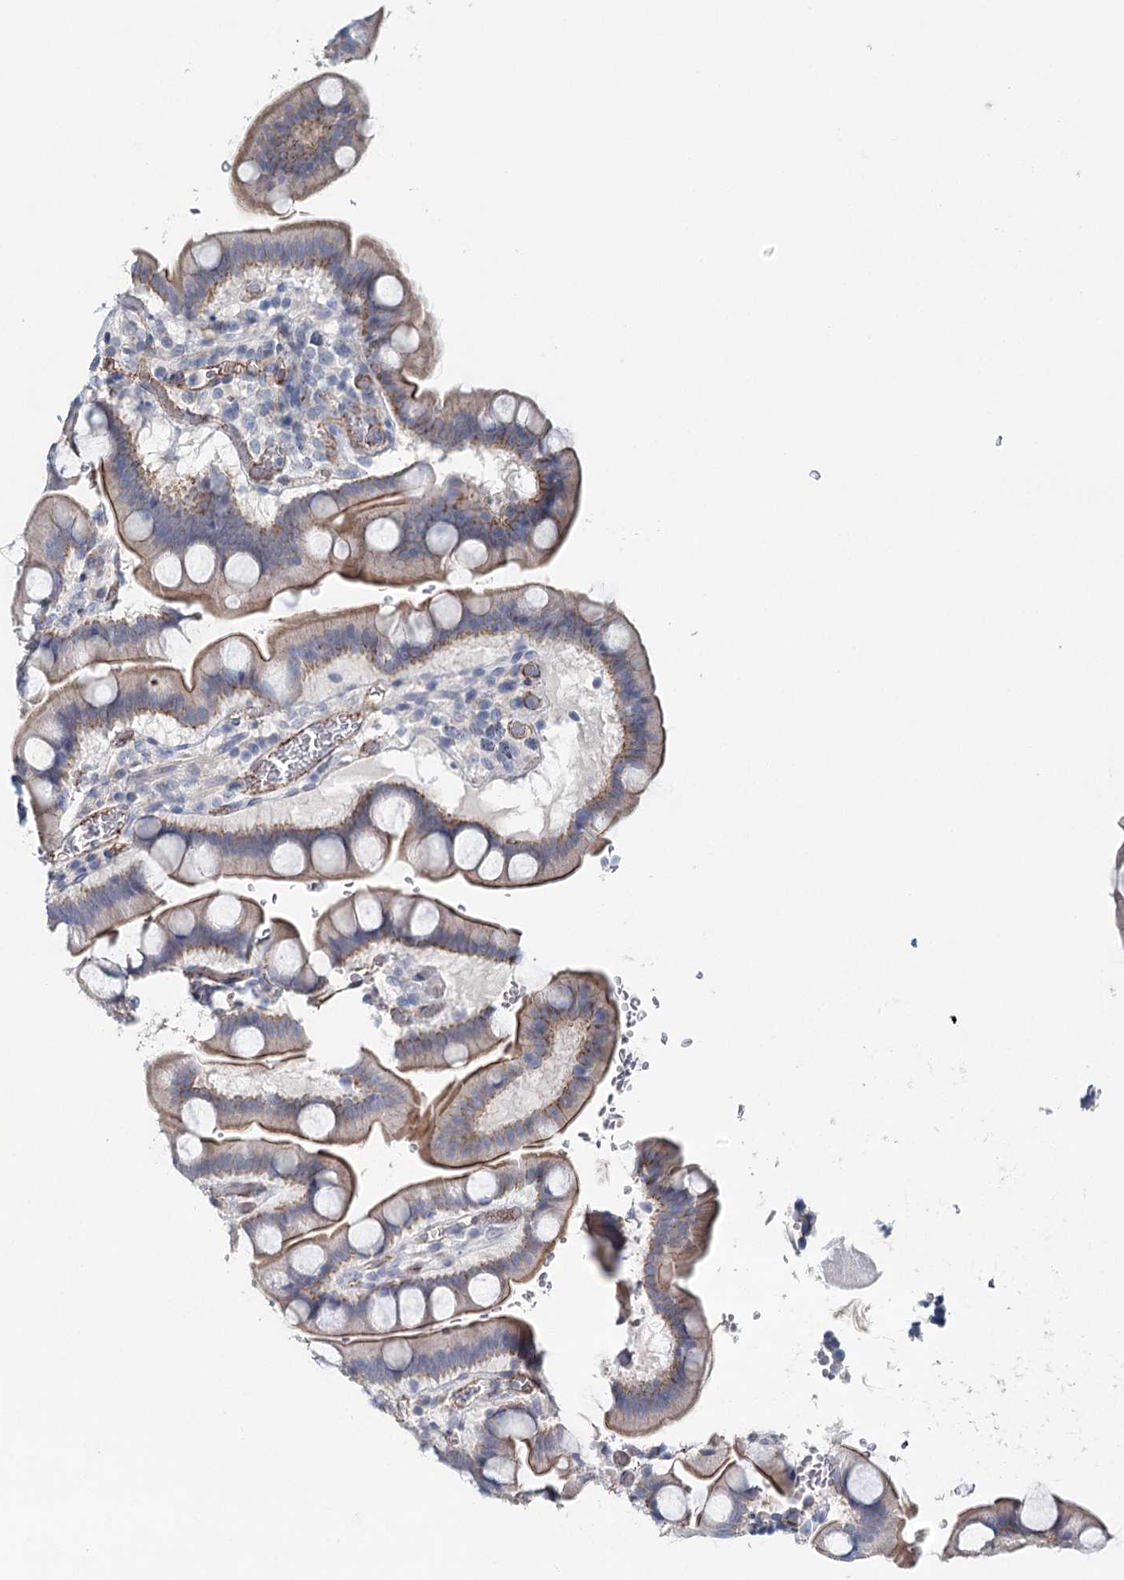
{"staining": {"intensity": "moderate", "quantity": "25%-75%", "location": "cytoplasmic/membranous"}, "tissue": "small intestine", "cell_type": "Glandular cells", "image_type": "normal", "snomed": [{"axis": "morphology", "description": "Normal tissue, NOS"}, {"axis": "topography", "description": "Stomach, upper"}, {"axis": "topography", "description": "Stomach, lower"}, {"axis": "topography", "description": "Small intestine"}], "caption": "Small intestine stained with DAB IHC reveals medium levels of moderate cytoplasmic/membranous expression in about 25%-75% of glandular cells.", "gene": "SYNPO", "patient": {"sex": "male", "age": 68}}